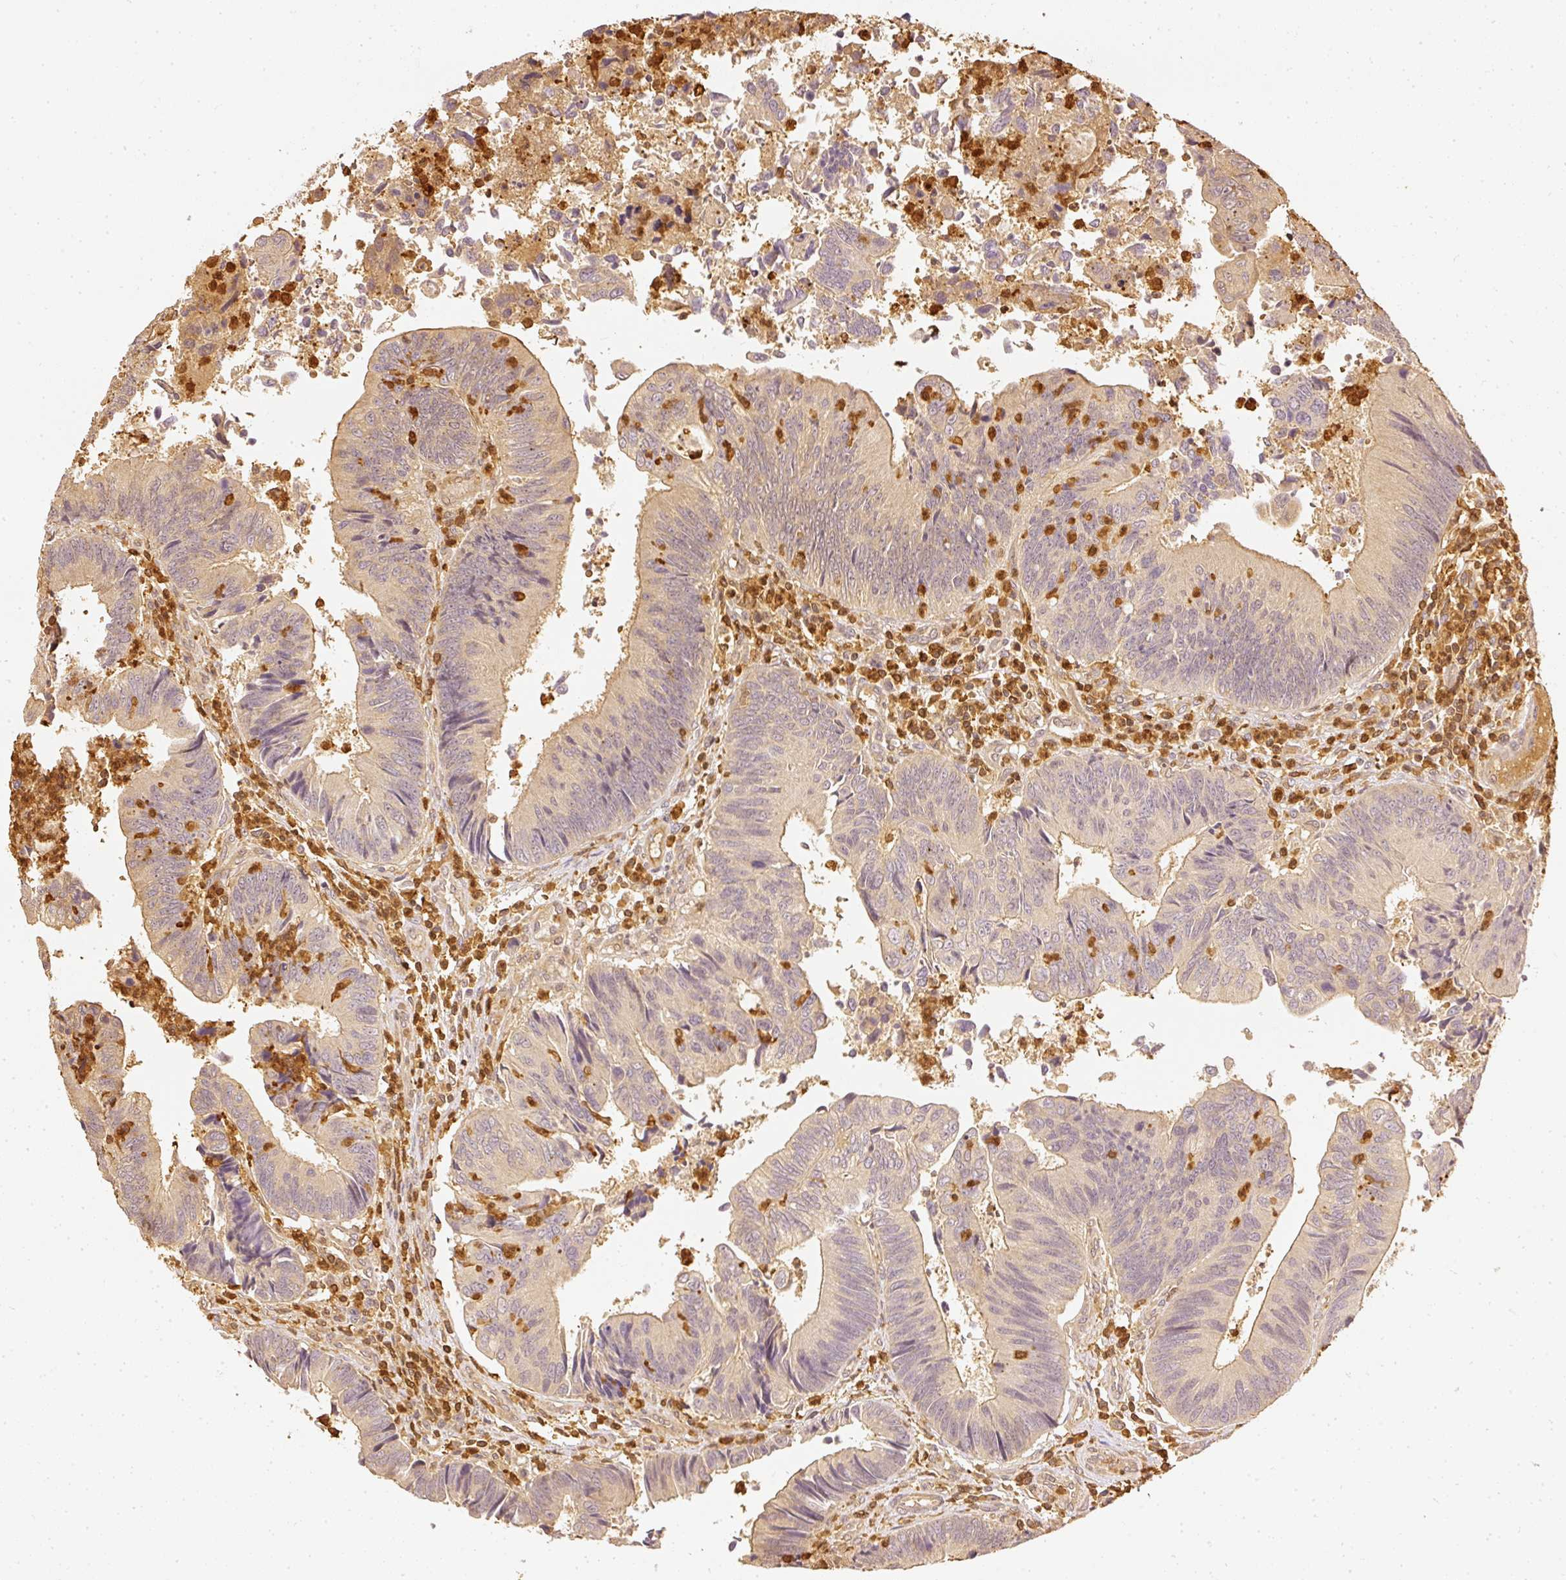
{"staining": {"intensity": "weak", "quantity": "25%-75%", "location": "cytoplasmic/membranous"}, "tissue": "colorectal cancer", "cell_type": "Tumor cells", "image_type": "cancer", "snomed": [{"axis": "morphology", "description": "Adenocarcinoma, NOS"}, {"axis": "topography", "description": "Colon"}], "caption": "Protein staining shows weak cytoplasmic/membranous expression in about 25%-75% of tumor cells in colorectal cancer. (brown staining indicates protein expression, while blue staining denotes nuclei).", "gene": "PFN1", "patient": {"sex": "female", "age": 67}}